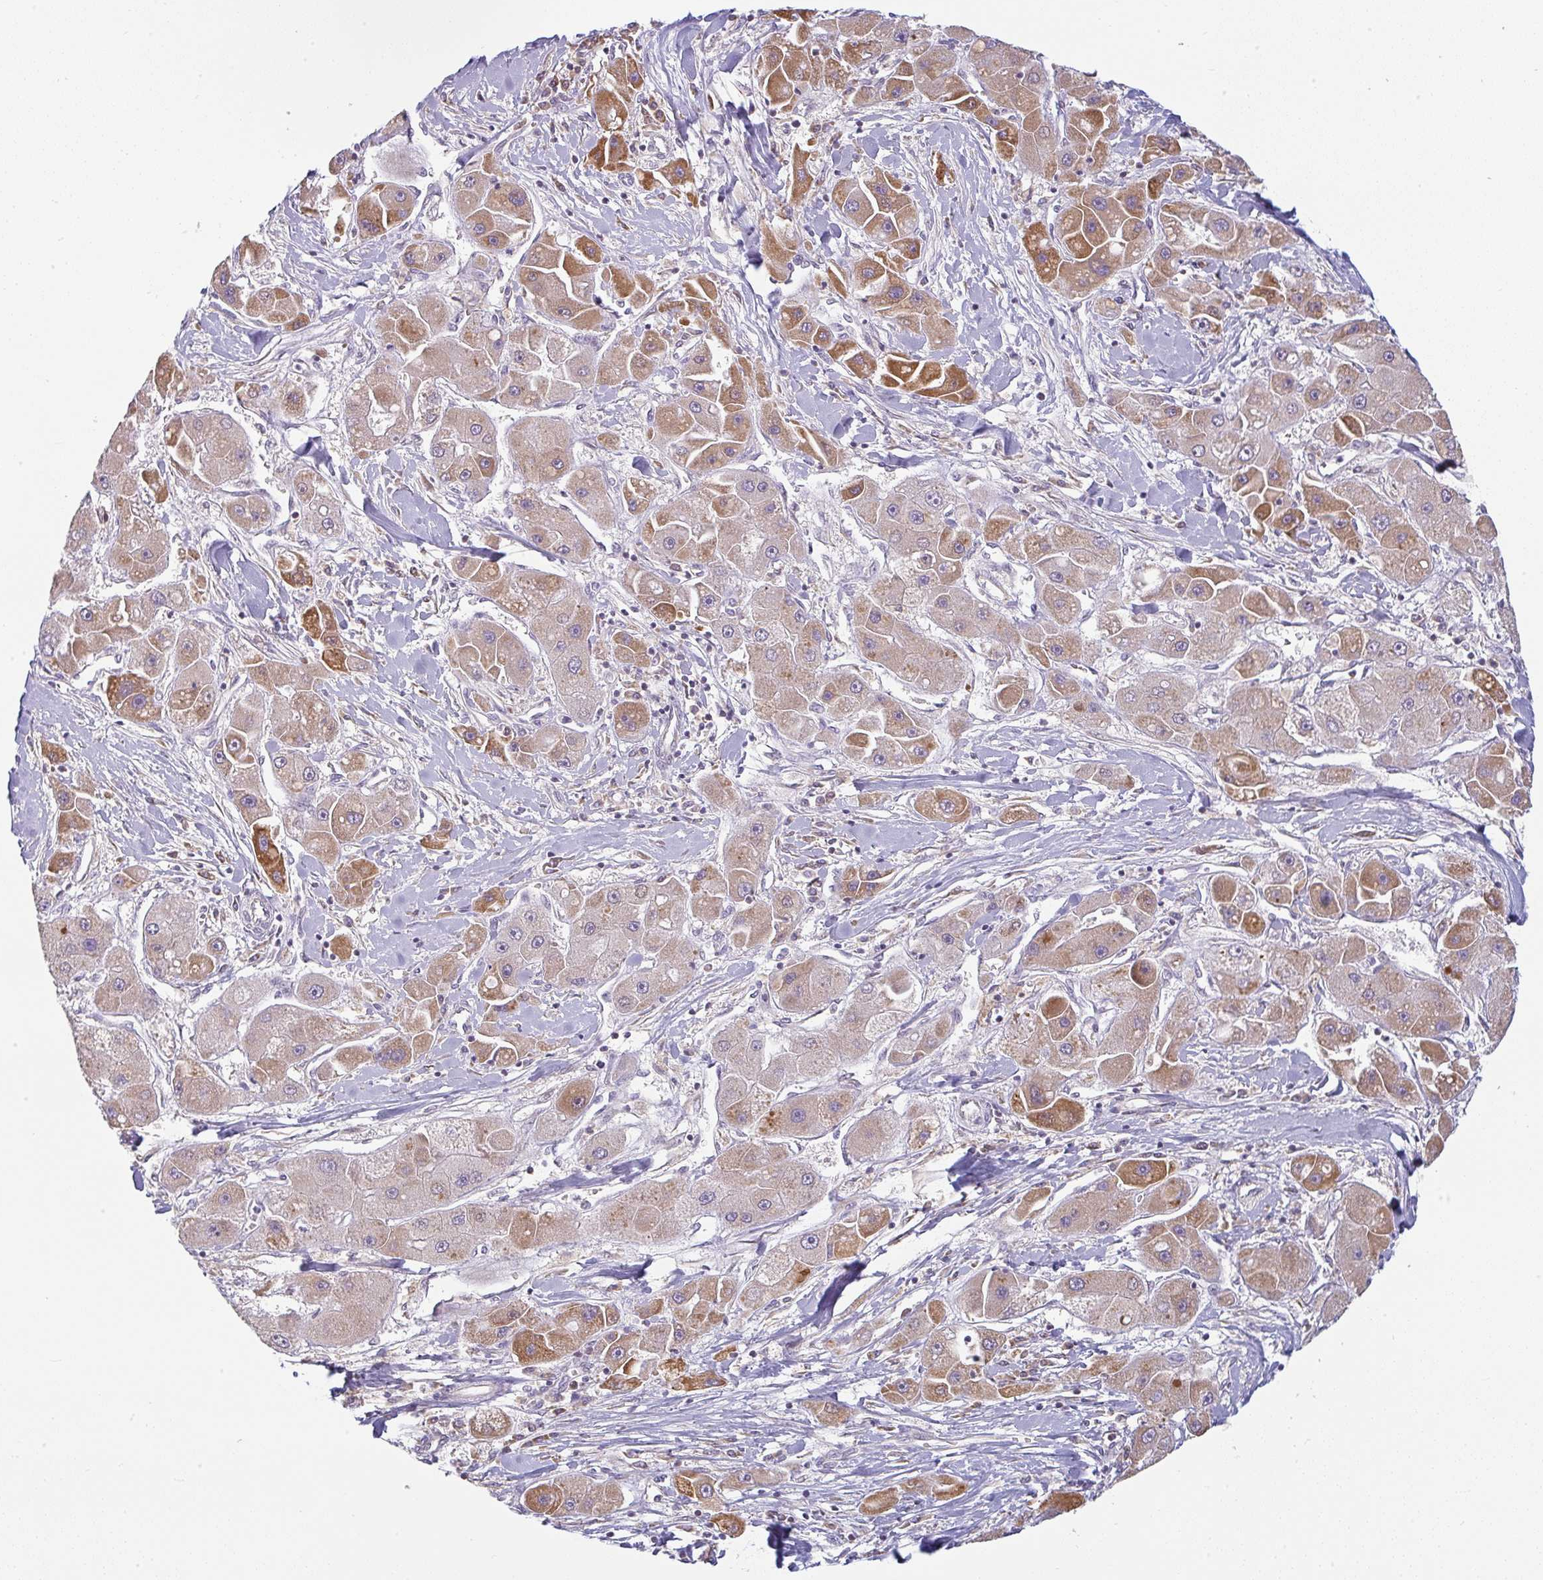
{"staining": {"intensity": "moderate", "quantity": "25%-75%", "location": "cytoplasmic/membranous"}, "tissue": "liver cancer", "cell_type": "Tumor cells", "image_type": "cancer", "snomed": [{"axis": "morphology", "description": "Carcinoma, Hepatocellular, NOS"}, {"axis": "topography", "description": "Liver"}], "caption": "Brown immunohistochemical staining in liver cancer shows moderate cytoplasmic/membranous expression in approximately 25%-75% of tumor cells.", "gene": "MOB1A", "patient": {"sex": "male", "age": 24}}